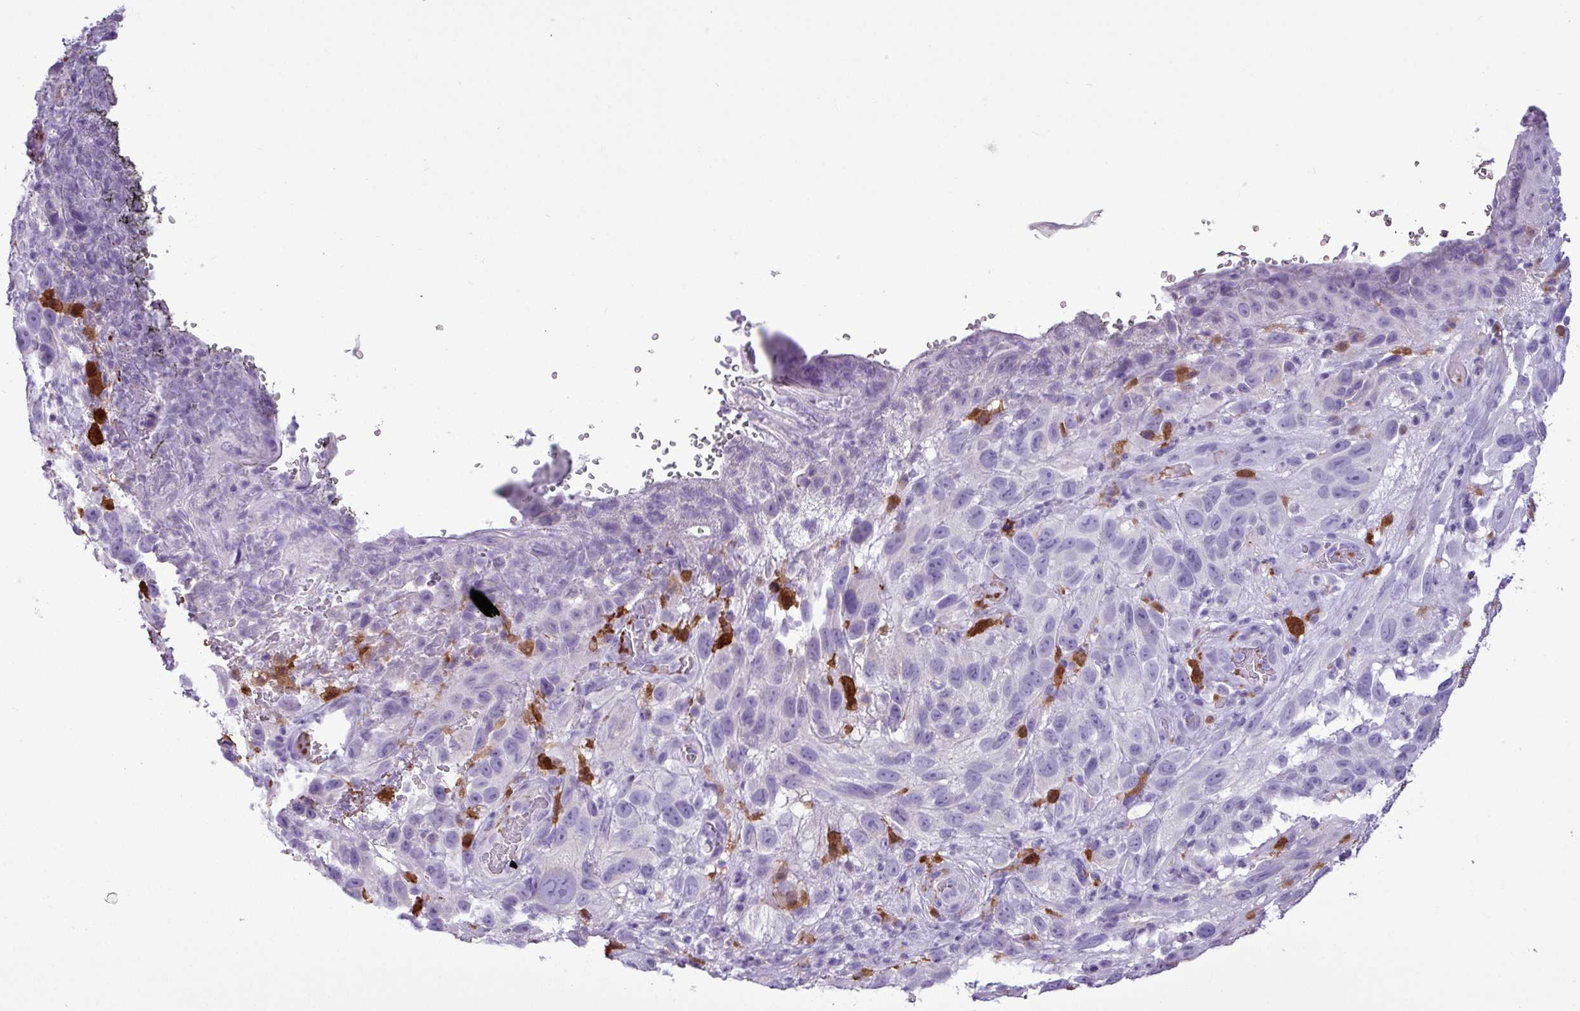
{"staining": {"intensity": "negative", "quantity": "none", "location": "none"}, "tissue": "melanoma", "cell_type": "Tumor cells", "image_type": "cancer", "snomed": [{"axis": "morphology", "description": "Malignant melanoma, NOS"}, {"axis": "topography", "description": "Skin"}], "caption": "IHC of malignant melanoma reveals no positivity in tumor cells. (Stains: DAB (3,3'-diaminobenzidine) IHC with hematoxylin counter stain, Microscopy: brightfield microscopy at high magnification).", "gene": "TMEM200C", "patient": {"sex": "female", "age": 96}}